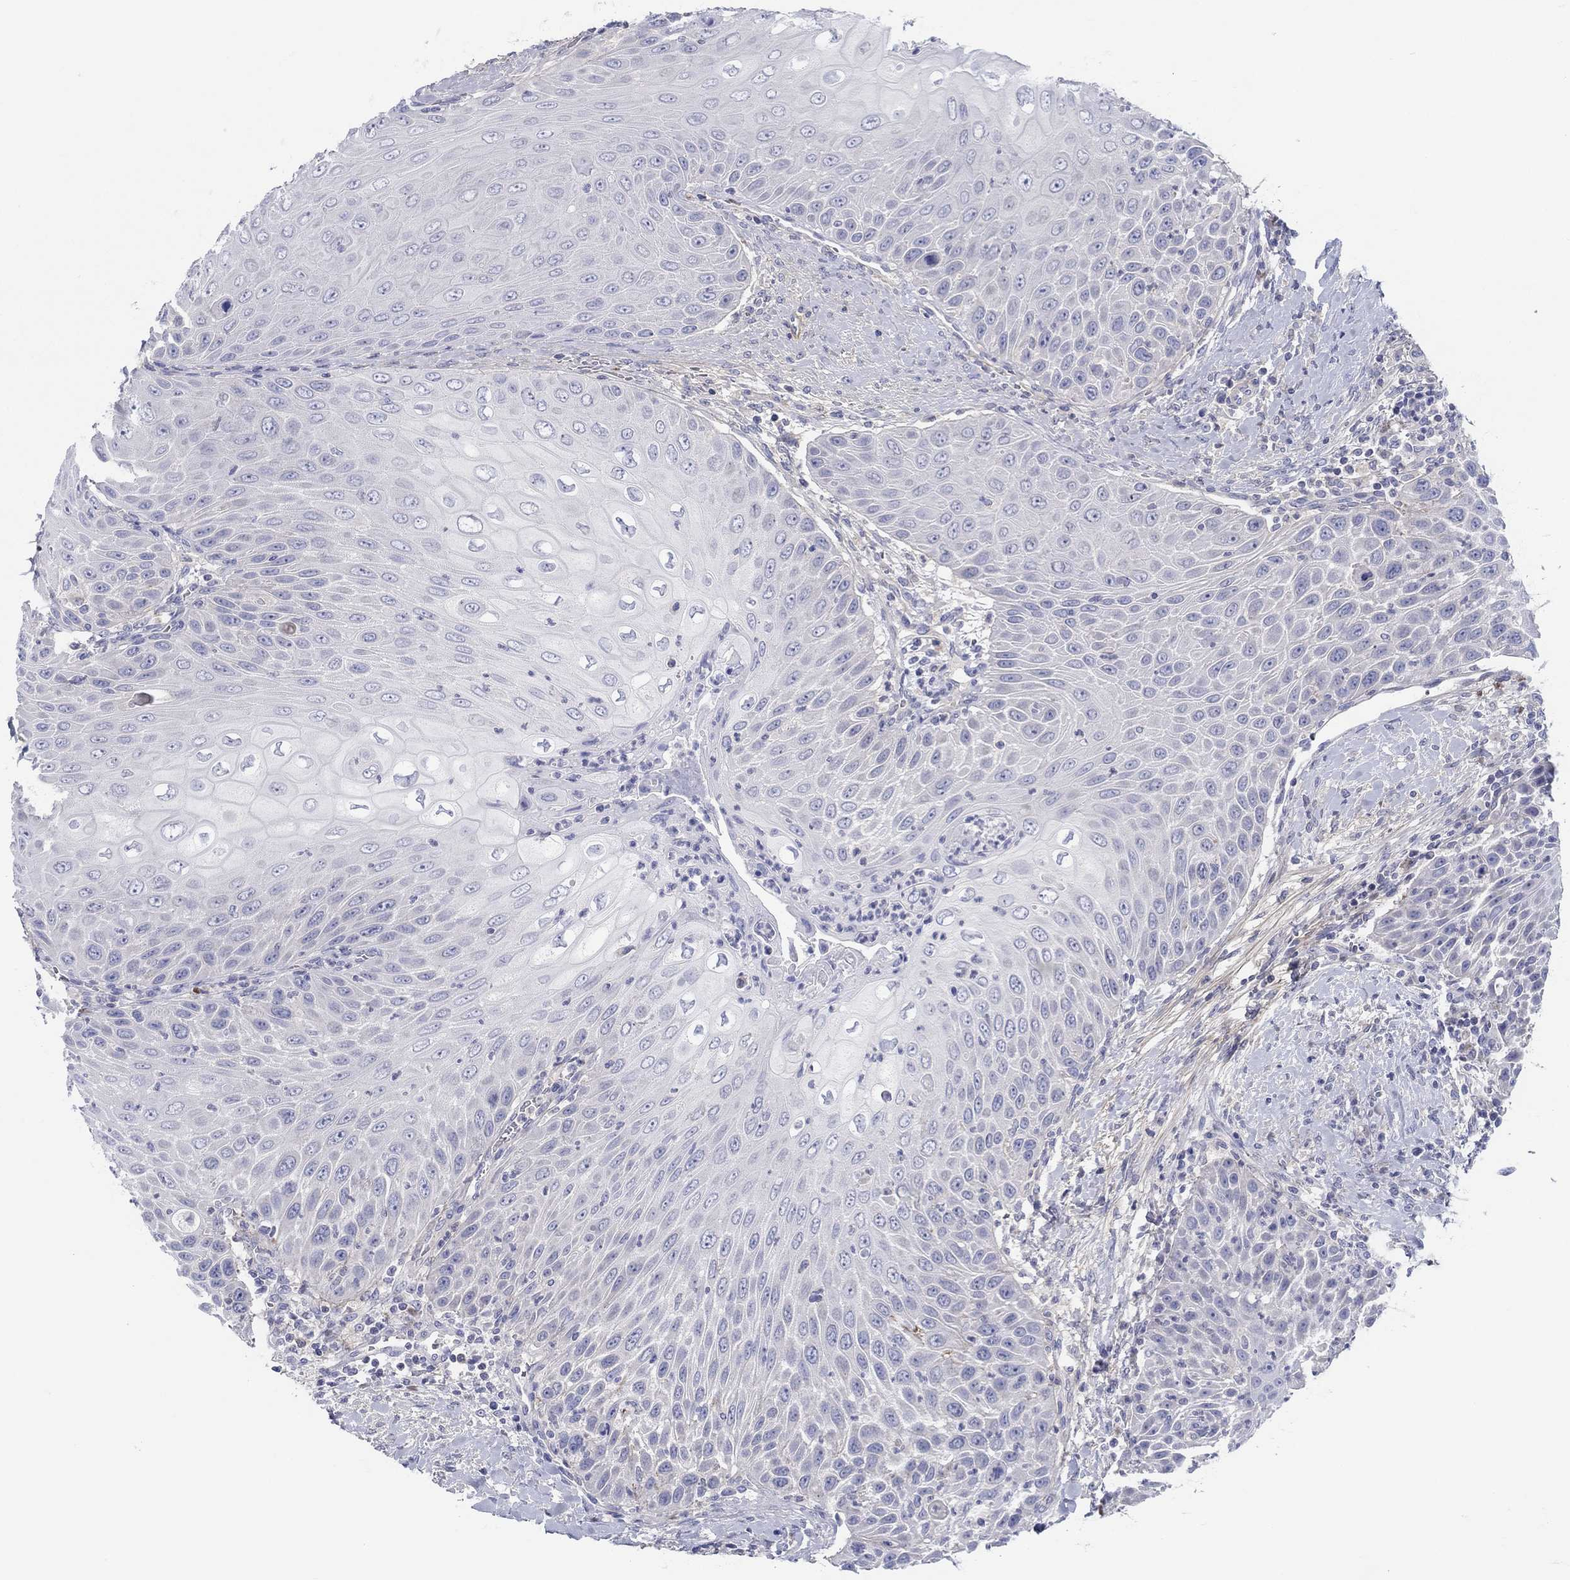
{"staining": {"intensity": "negative", "quantity": "none", "location": "none"}, "tissue": "head and neck cancer", "cell_type": "Tumor cells", "image_type": "cancer", "snomed": [{"axis": "morphology", "description": "Squamous cell carcinoma, NOS"}, {"axis": "topography", "description": "Head-Neck"}], "caption": "An IHC image of head and neck cancer is shown. There is no staining in tumor cells of head and neck cancer. The staining is performed using DAB (3,3'-diaminobenzidine) brown chromogen with nuclei counter-stained in using hematoxylin.", "gene": "HAPLN4", "patient": {"sex": "male", "age": 69}}